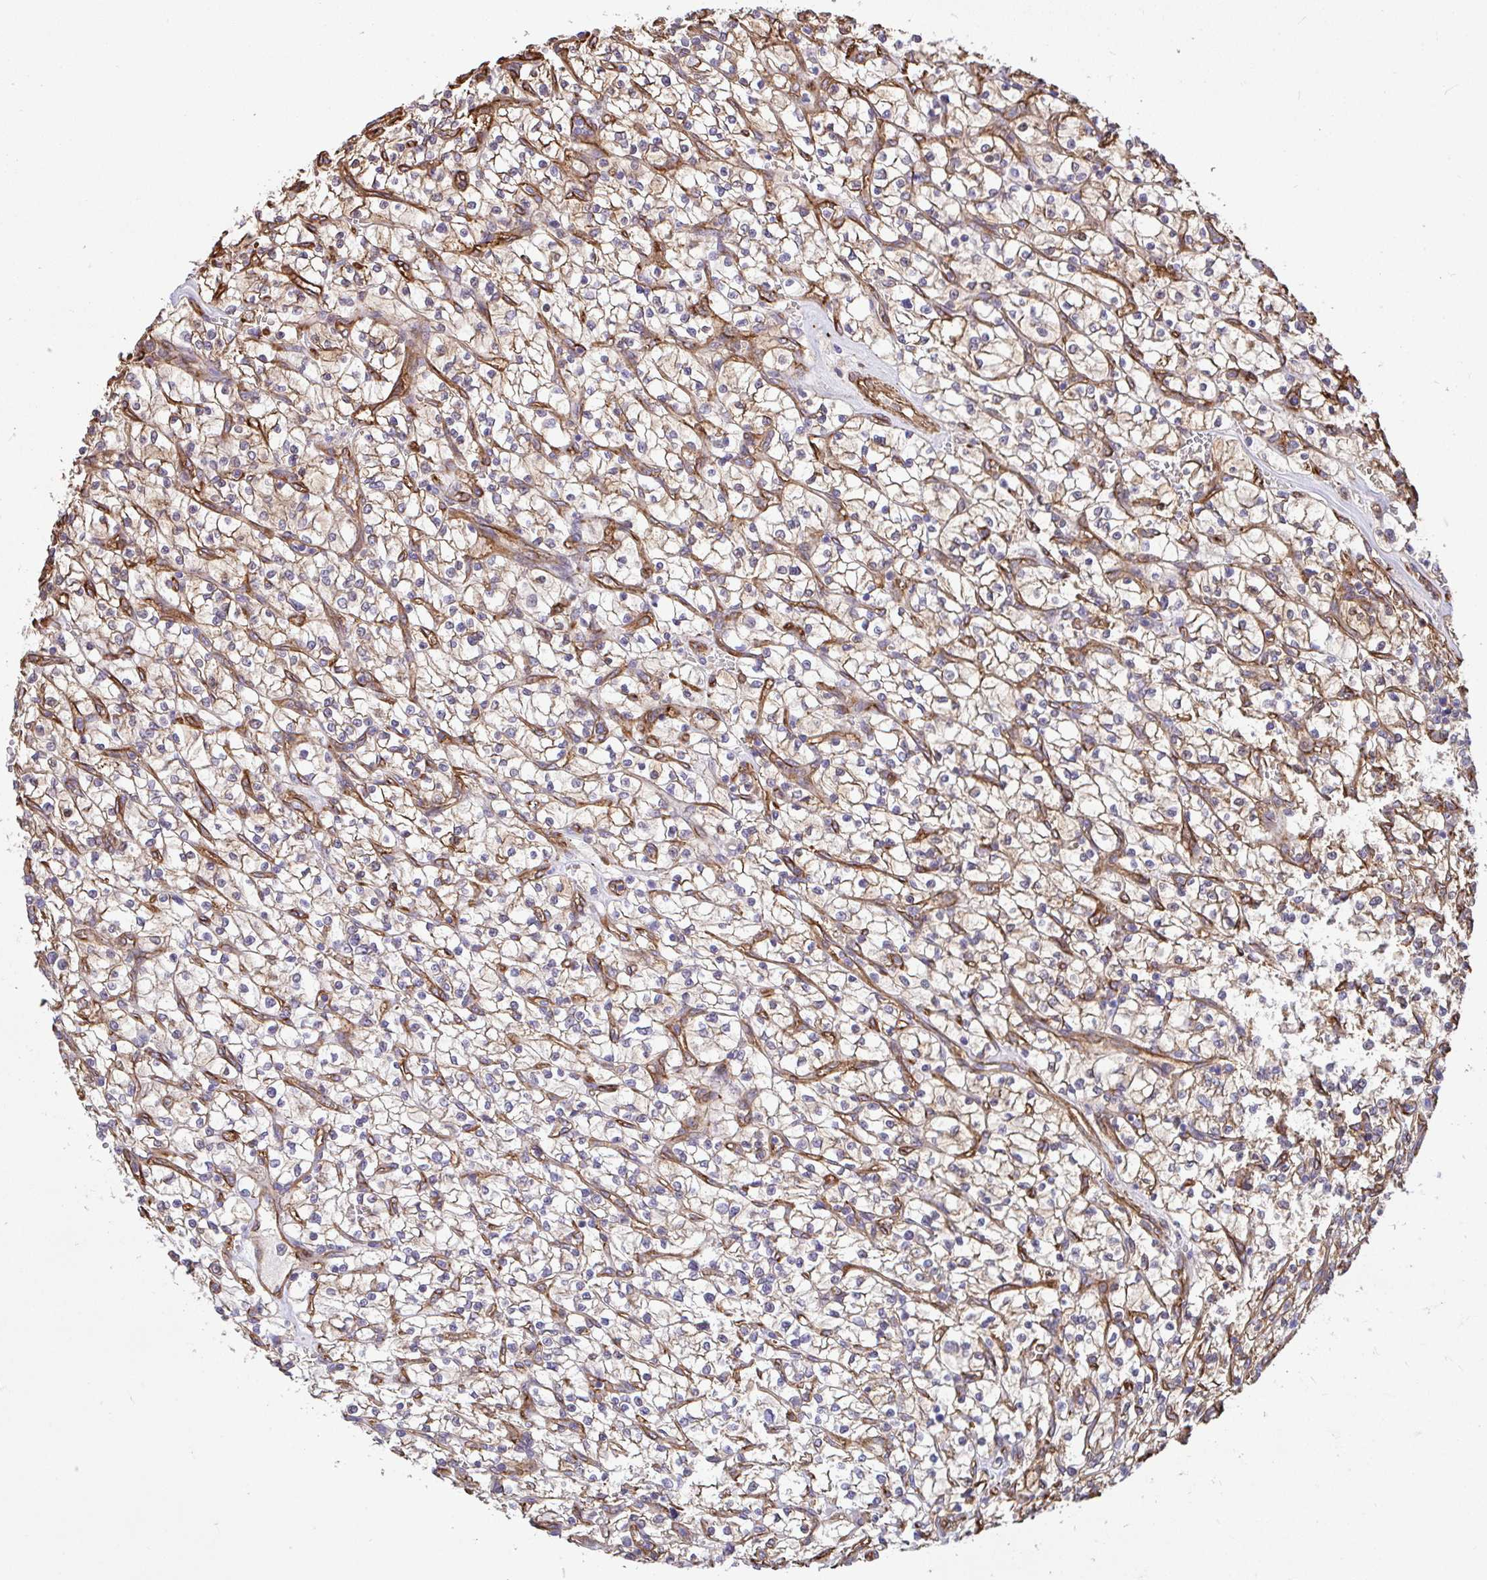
{"staining": {"intensity": "moderate", "quantity": "25%-75%", "location": "cytoplasmic/membranous"}, "tissue": "renal cancer", "cell_type": "Tumor cells", "image_type": "cancer", "snomed": [{"axis": "morphology", "description": "Adenocarcinoma, NOS"}, {"axis": "topography", "description": "Kidney"}], "caption": "Immunohistochemistry image of neoplastic tissue: human renal cancer (adenocarcinoma) stained using IHC displays medium levels of moderate protein expression localized specifically in the cytoplasmic/membranous of tumor cells, appearing as a cytoplasmic/membranous brown color.", "gene": "PTPRK", "patient": {"sex": "female", "age": 64}}